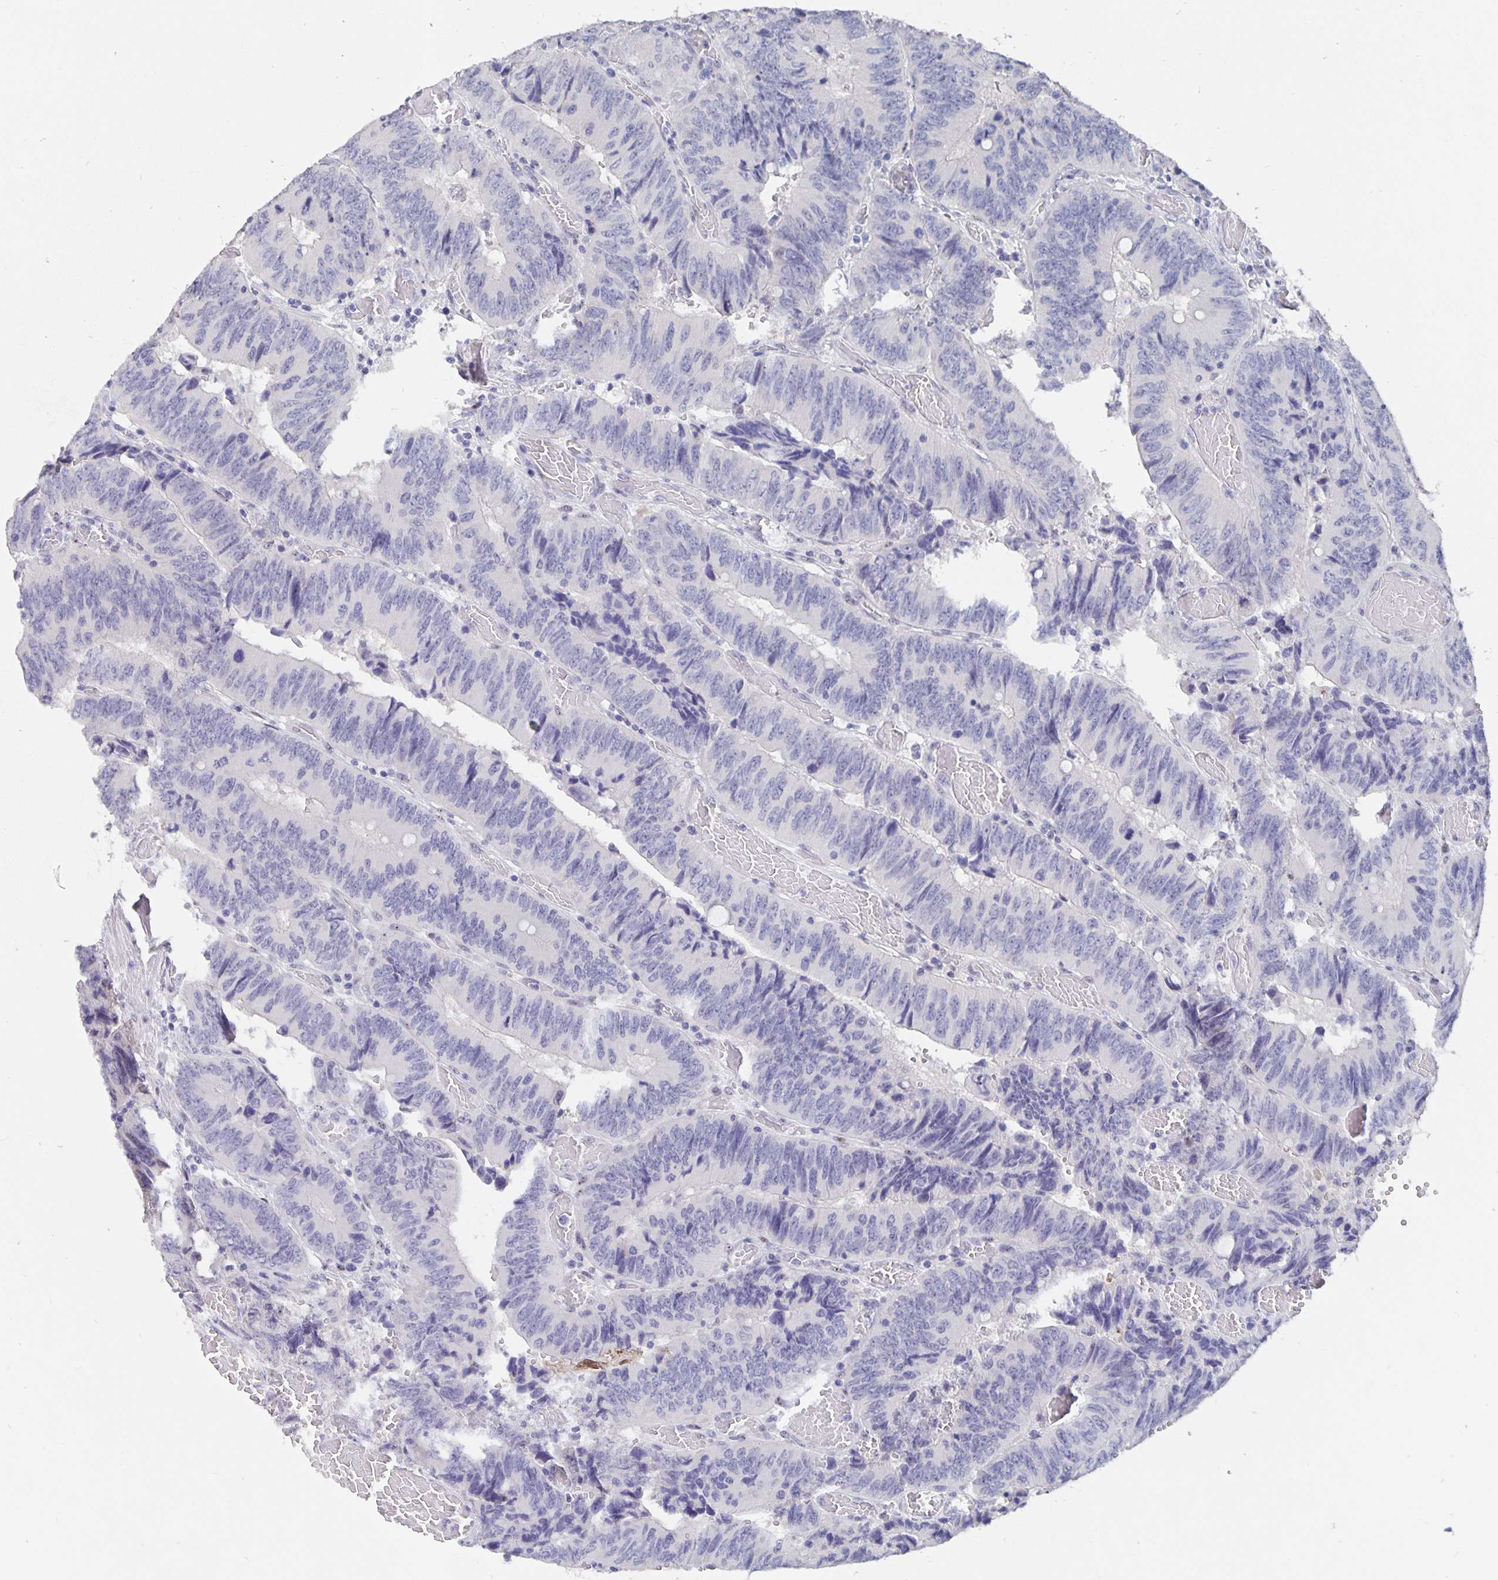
{"staining": {"intensity": "negative", "quantity": "none", "location": "none"}, "tissue": "colorectal cancer", "cell_type": "Tumor cells", "image_type": "cancer", "snomed": [{"axis": "morphology", "description": "Adenocarcinoma, NOS"}, {"axis": "topography", "description": "Colon"}], "caption": "IHC image of adenocarcinoma (colorectal) stained for a protein (brown), which exhibits no staining in tumor cells. (DAB (3,3'-diaminobenzidine) IHC, high magnification).", "gene": "SMOC1", "patient": {"sex": "female", "age": 84}}